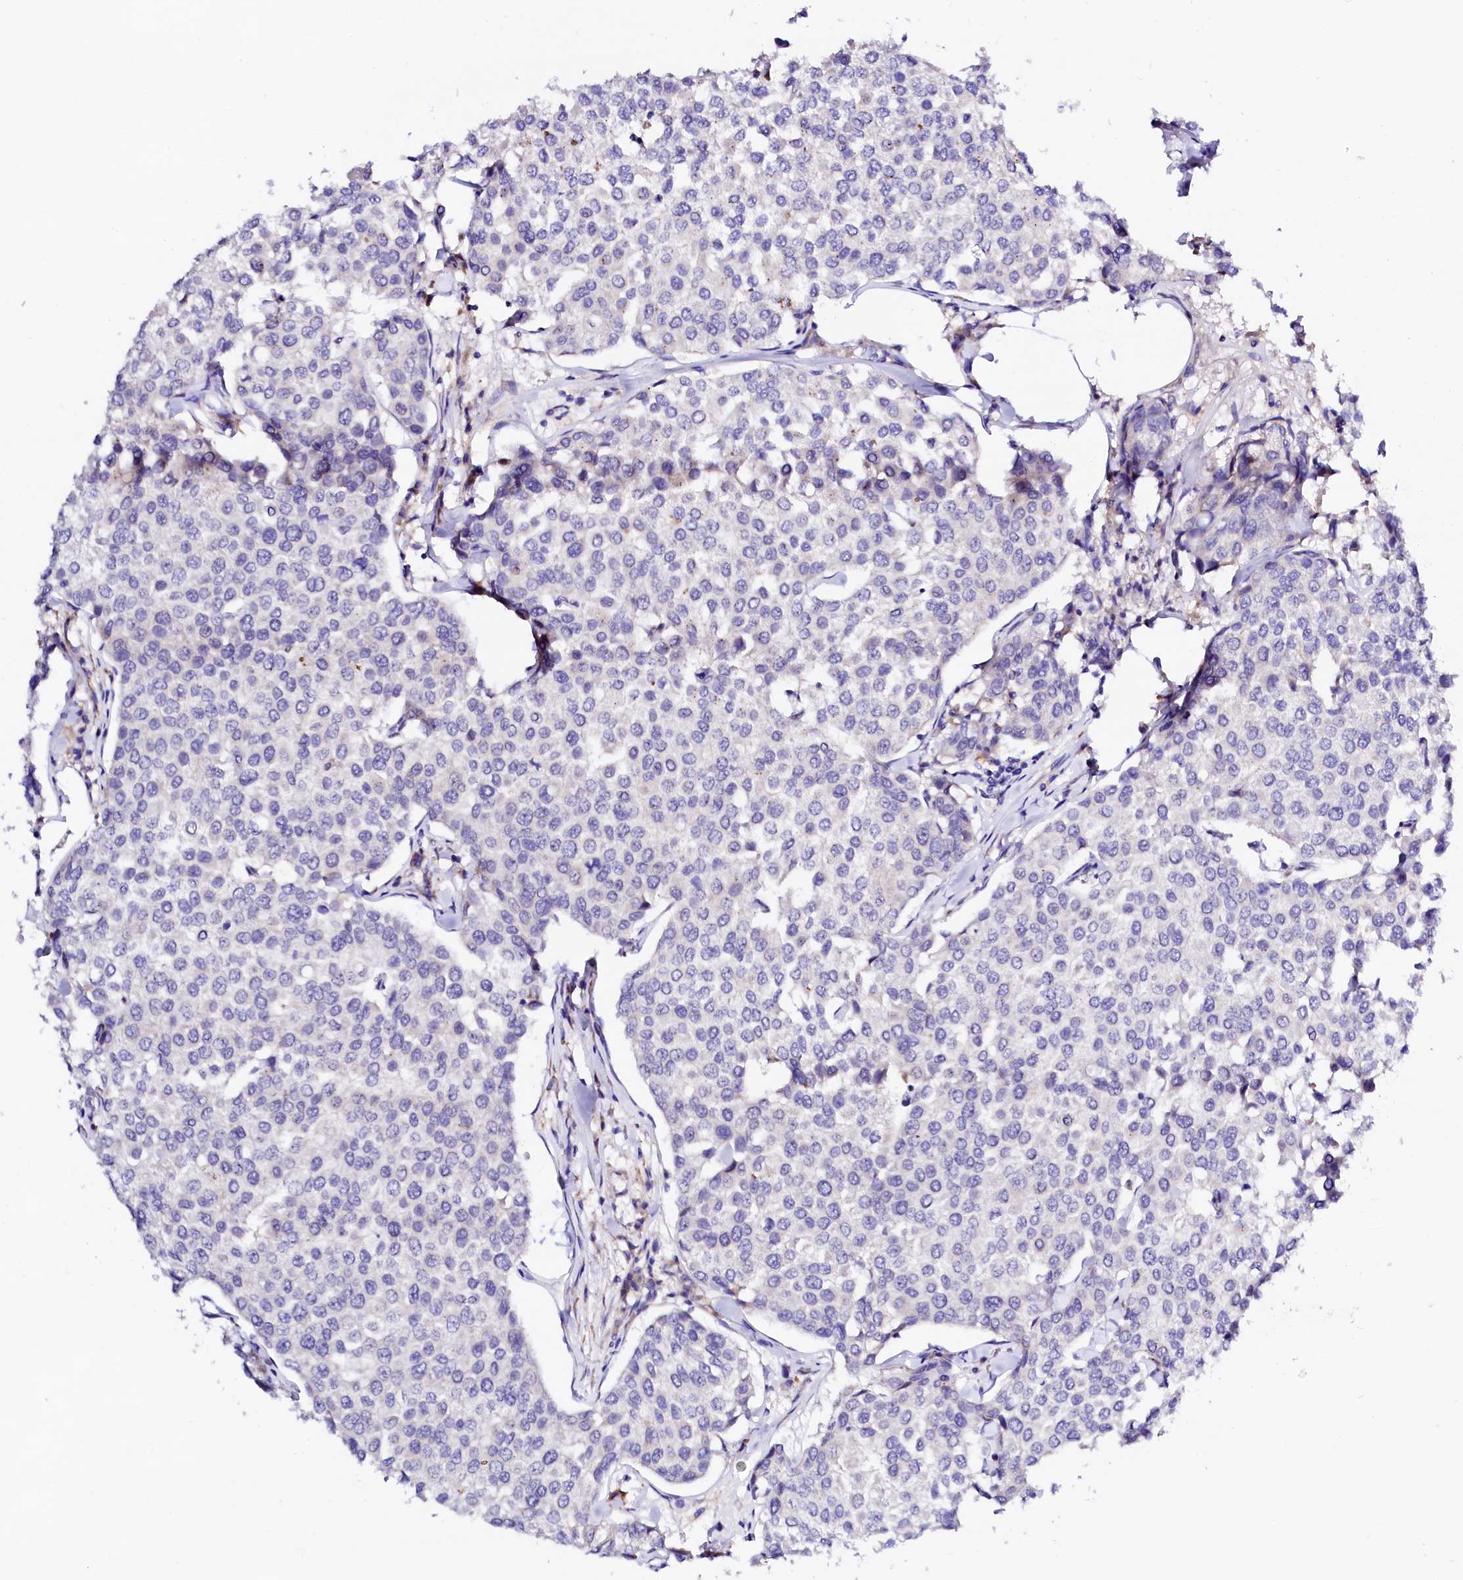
{"staining": {"intensity": "negative", "quantity": "none", "location": "none"}, "tissue": "breast cancer", "cell_type": "Tumor cells", "image_type": "cancer", "snomed": [{"axis": "morphology", "description": "Duct carcinoma"}, {"axis": "topography", "description": "Breast"}], "caption": "This is a photomicrograph of IHC staining of breast invasive ductal carcinoma, which shows no expression in tumor cells. Nuclei are stained in blue.", "gene": "BTBD16", "patient": {"sex": "female", "age": 55}}